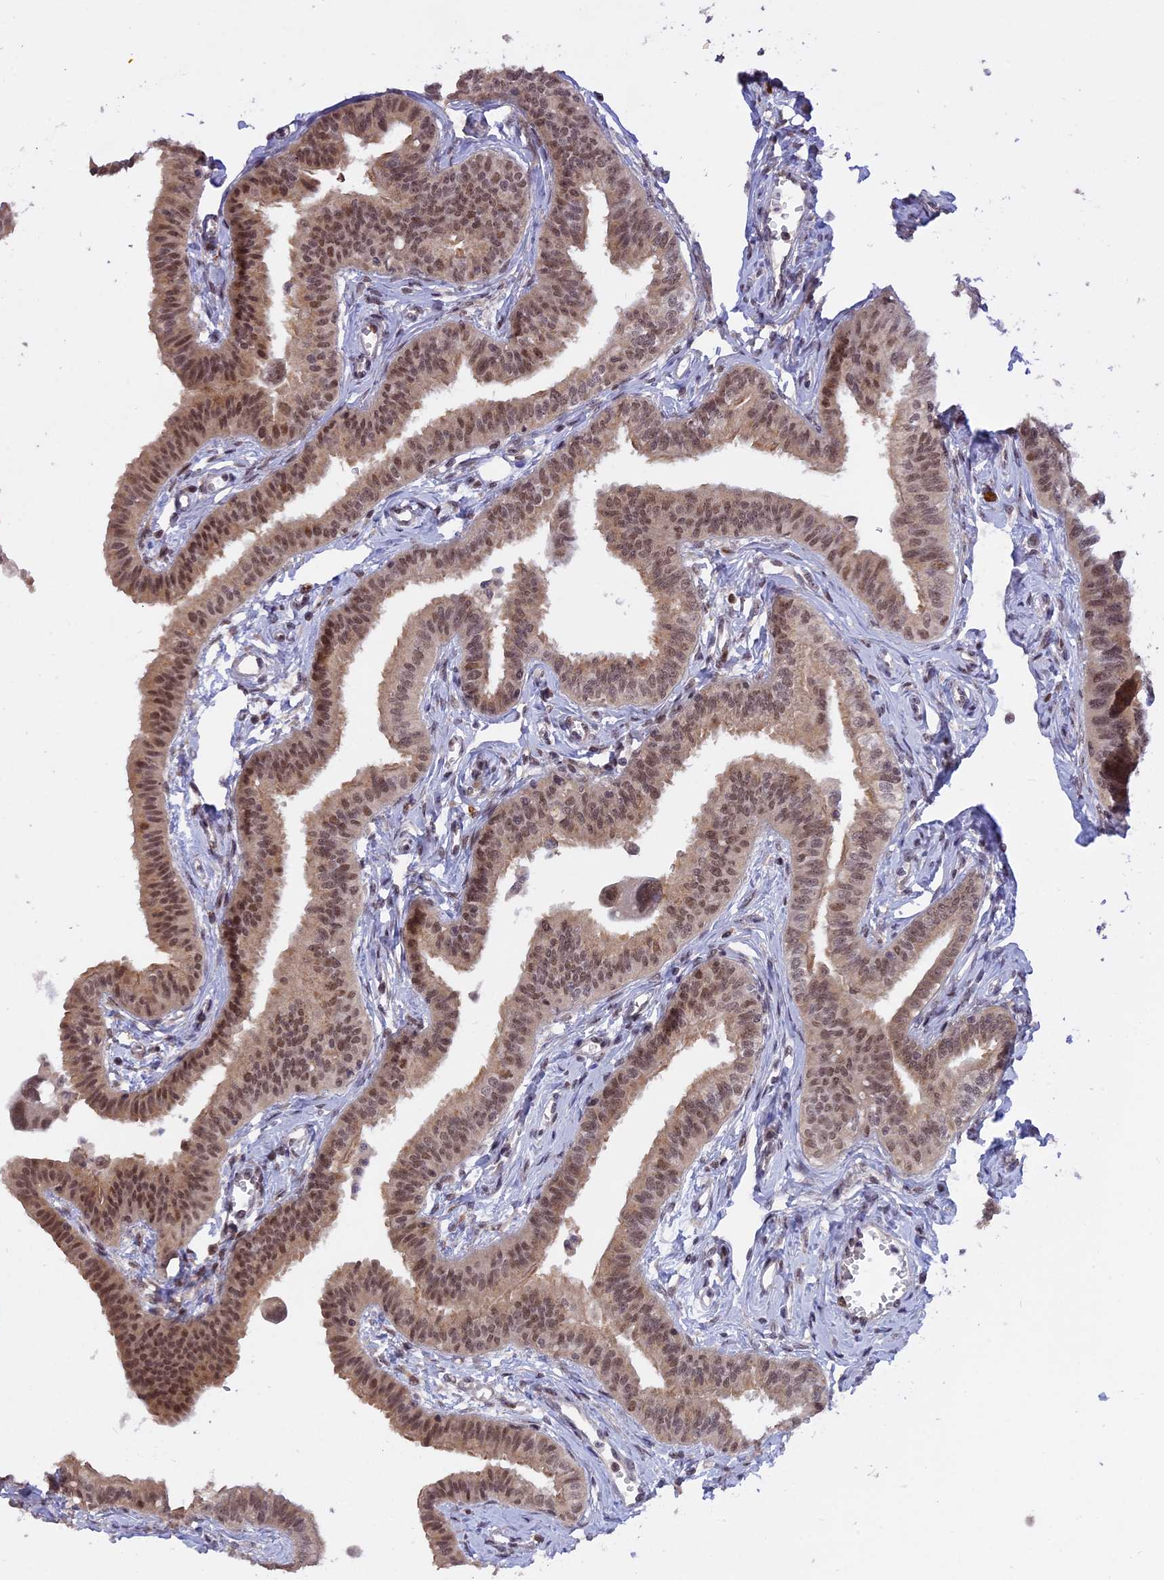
{"staining": {"intensity": "weak", "quantity": "25%-75%", "location": "cytoplasmic/membranous,nuclear"}, "tissue": "fallopian tube", "cell_type": "Glandular cells", "image_type": "normal", "snomed": [{"axis": "morphology", "description": "Normal tissue, NOS"}, {"axis": "morphology", "description": "Carcinoma, NOS"}, {"axis": "topography", "description": "Fallopian tube"}, {"axis": "topography", "description": "Ovary"}], "caption": "A micrograph showing weak cytoplasmic/membranous,nuclear staining in approximately 25%-75% of glandular cells in normal fallopian tube, as visualized by brown immunohistochemical staining.", "gene": "POLR2C", "patient": {"sex": "female", "age": 59}}